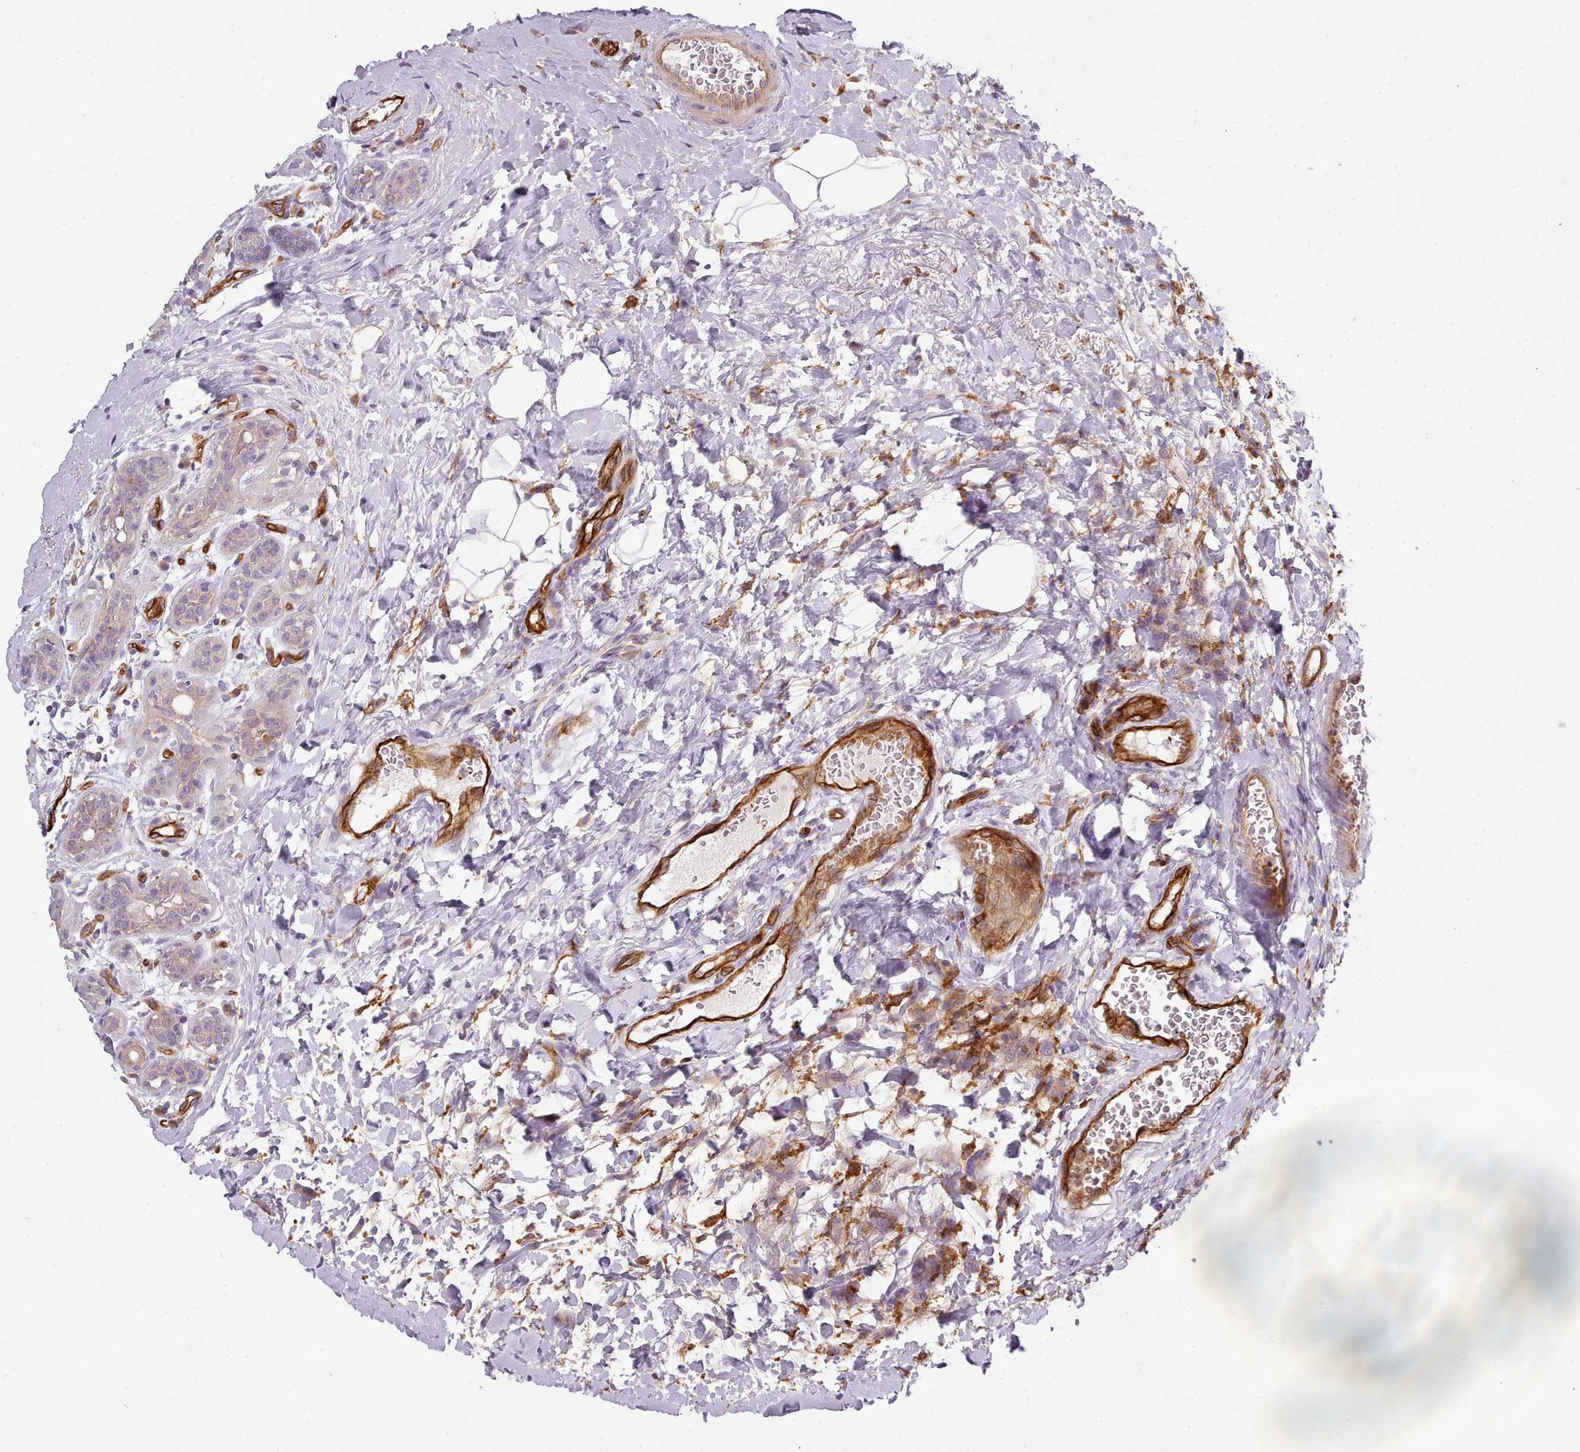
{"staining": {"intensity": "weak", "quantity": "<25%", "location": "nuclear"}, "tissue": "breast cancer", "cell_type": "Tumor cells", "image_type": "cancer", "snomed": [{"axis": "morphology", "description": "Duct carcinoma"}, {"axis": "topography", "description": "Breast"}], "caption": "A micrograph of breast cancer stained for a protein displays no brown staining in tumor cells.", "gene": "CD300LF", "patient": {"sex": "female", "age": 40}}